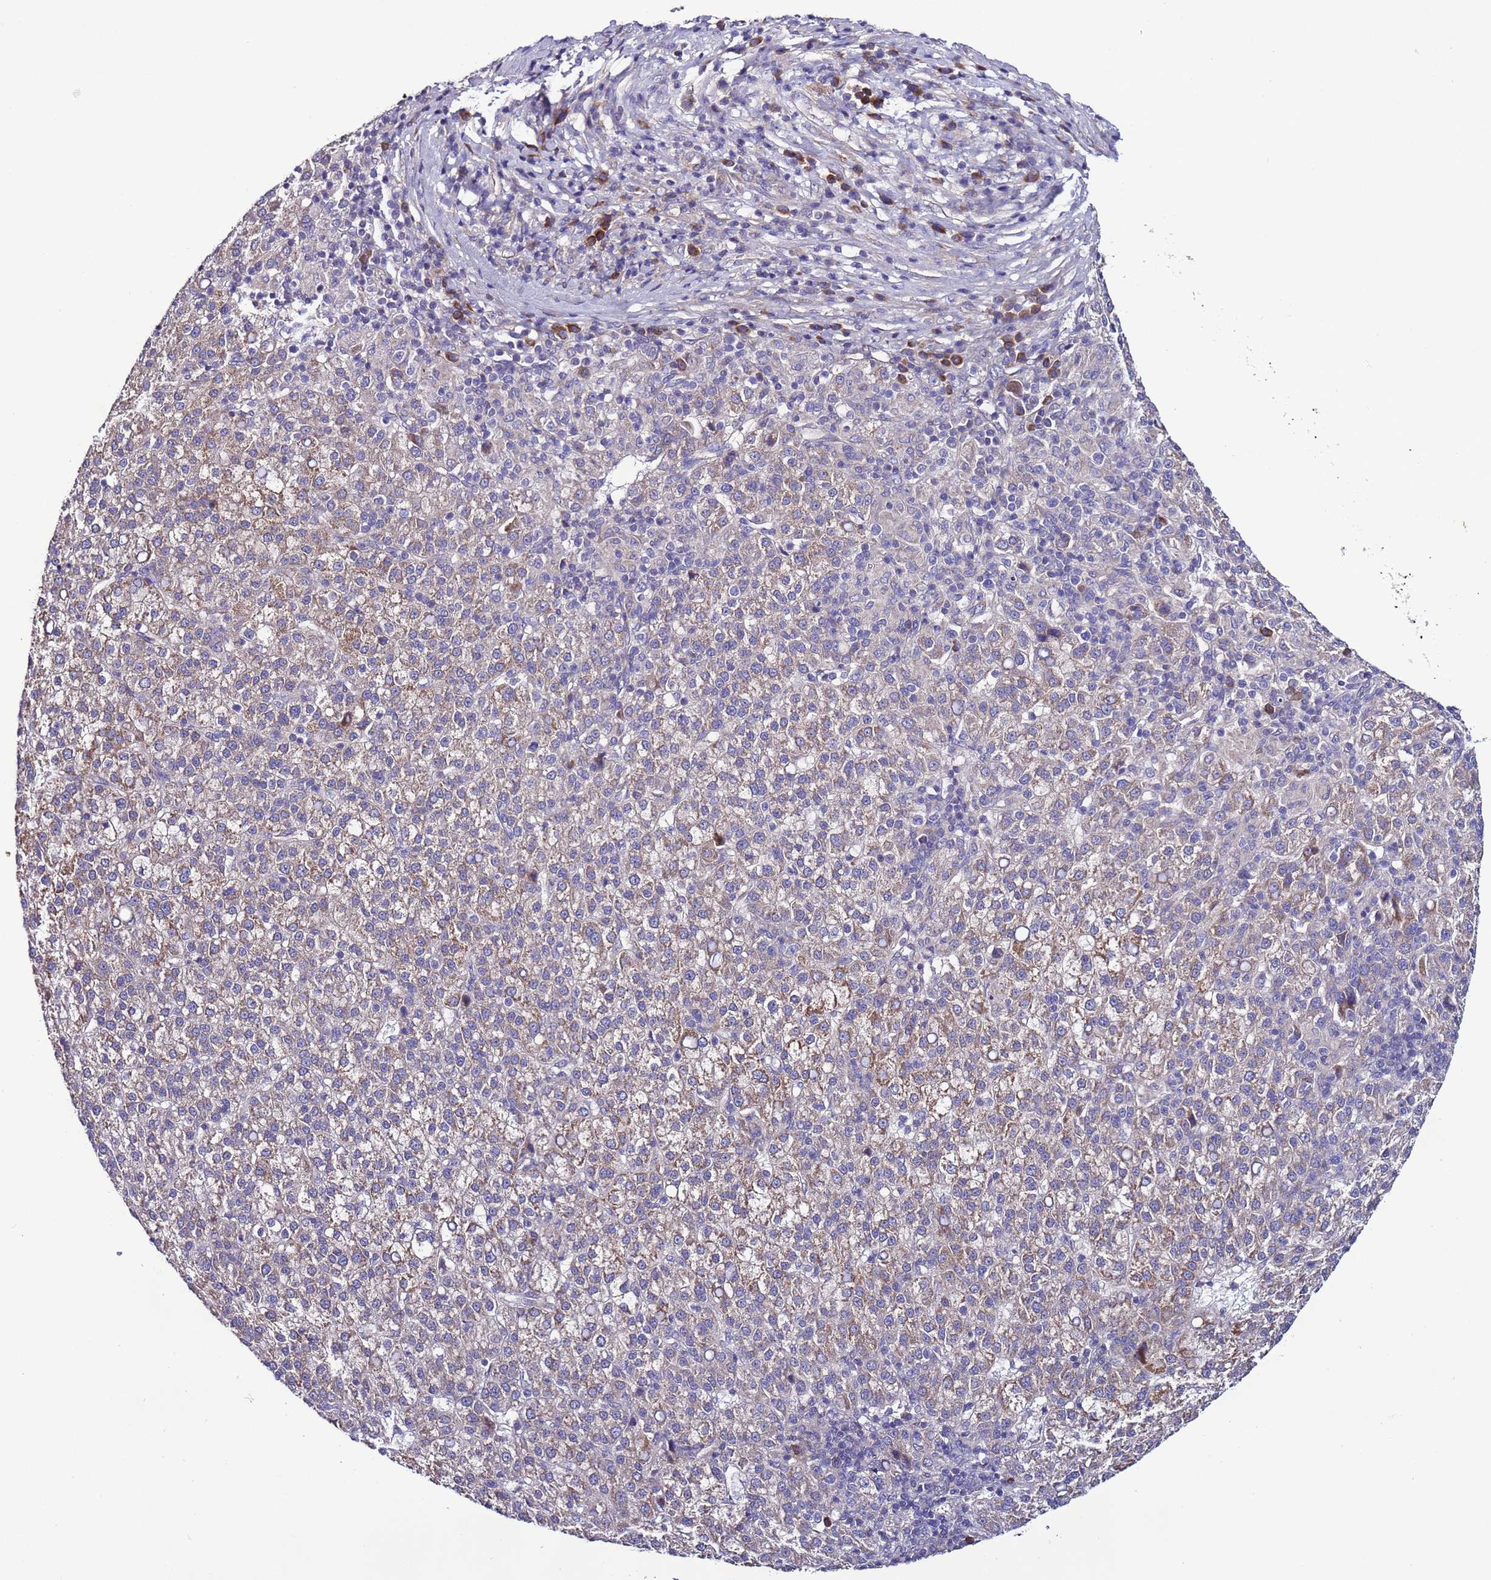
{"staining": {"intensity": "moderate", "quantity": "<25%", "location": "cytoplasmic/membranous"}, "tissue": "liver cancer", "cell_type": "Tumor cells", "image_type": "cancer", "snomed": [{"axis": "morphology", "description": "Carcinoma, Hepatocellular, NOS"}, {"axis": "topography", "description": "Liver"}], "caption": "IHC micrograph of neoplastic tissue: liver cancer (hepatocellular carcinoma) stained using IHC exhibits low levels of moderate protein expression localized specifically in the cytoplasmic/membranous of tumor cells, appearing as a cytoplasmic/membranous brown color.", "gene": "SPCS1", "patient": {"sex": "female", "age": 58}}